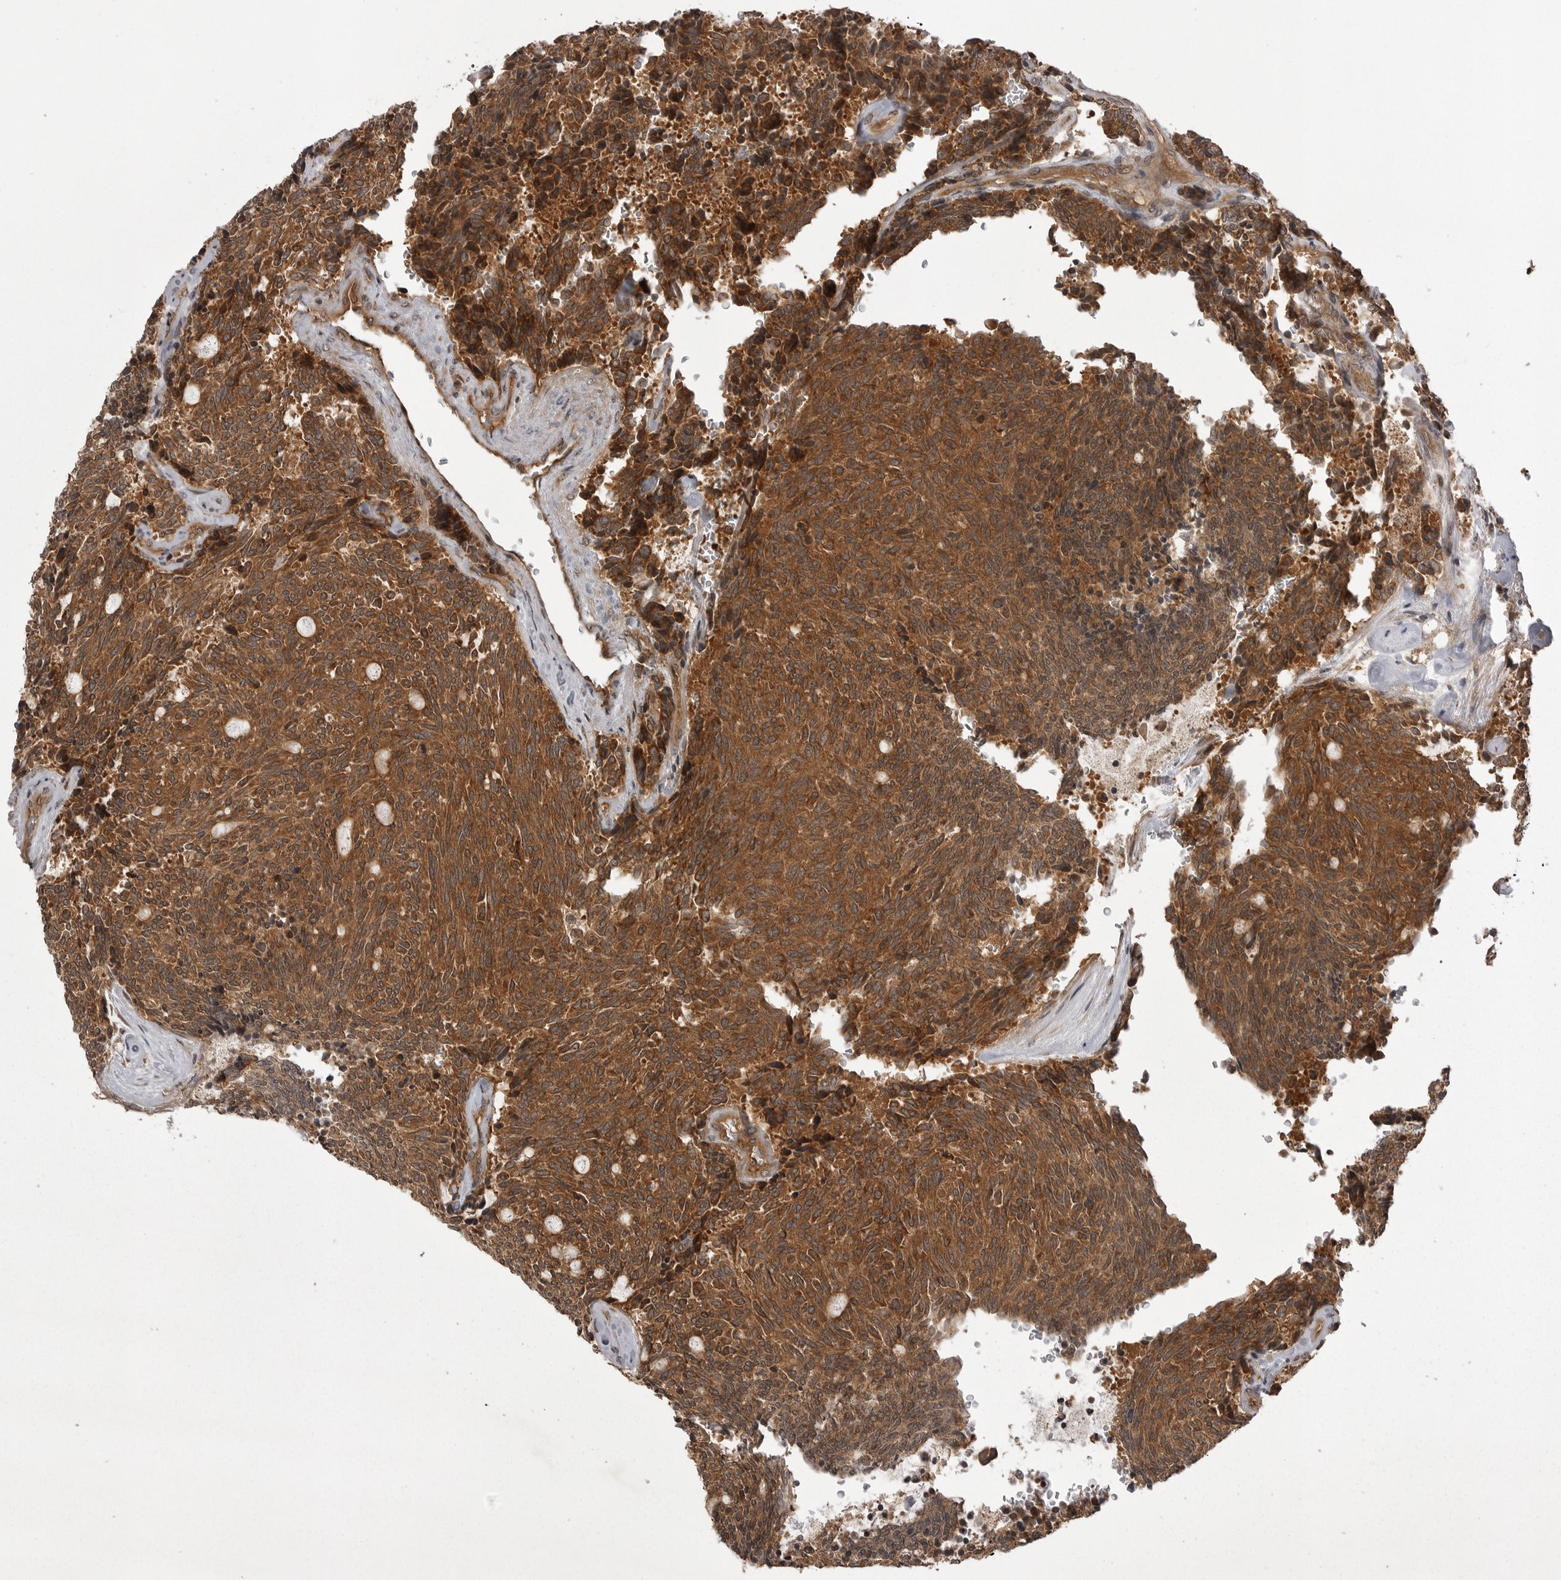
{"staining": {"intensity": "moderate", "quantity": ">75%", "location": "cytoplasmic/membranous"}, "tissue": "carcinoid", "cell_type": "Tumor cells", "image_type": "cancer", "snomed": [{"axis": "morphology", "description": "Carcinoid, malignant, NOS"}, {"axis": "topography", "description": "Pancreas"}], "caption": "Moderate cytoplasmic/membranous staining for a protein is present in about >75% of tumor cells of carcinoid using immunohistochemistry (IHC).", "gene": "STK24", "patient": {"sex": "female", "age": 54}}